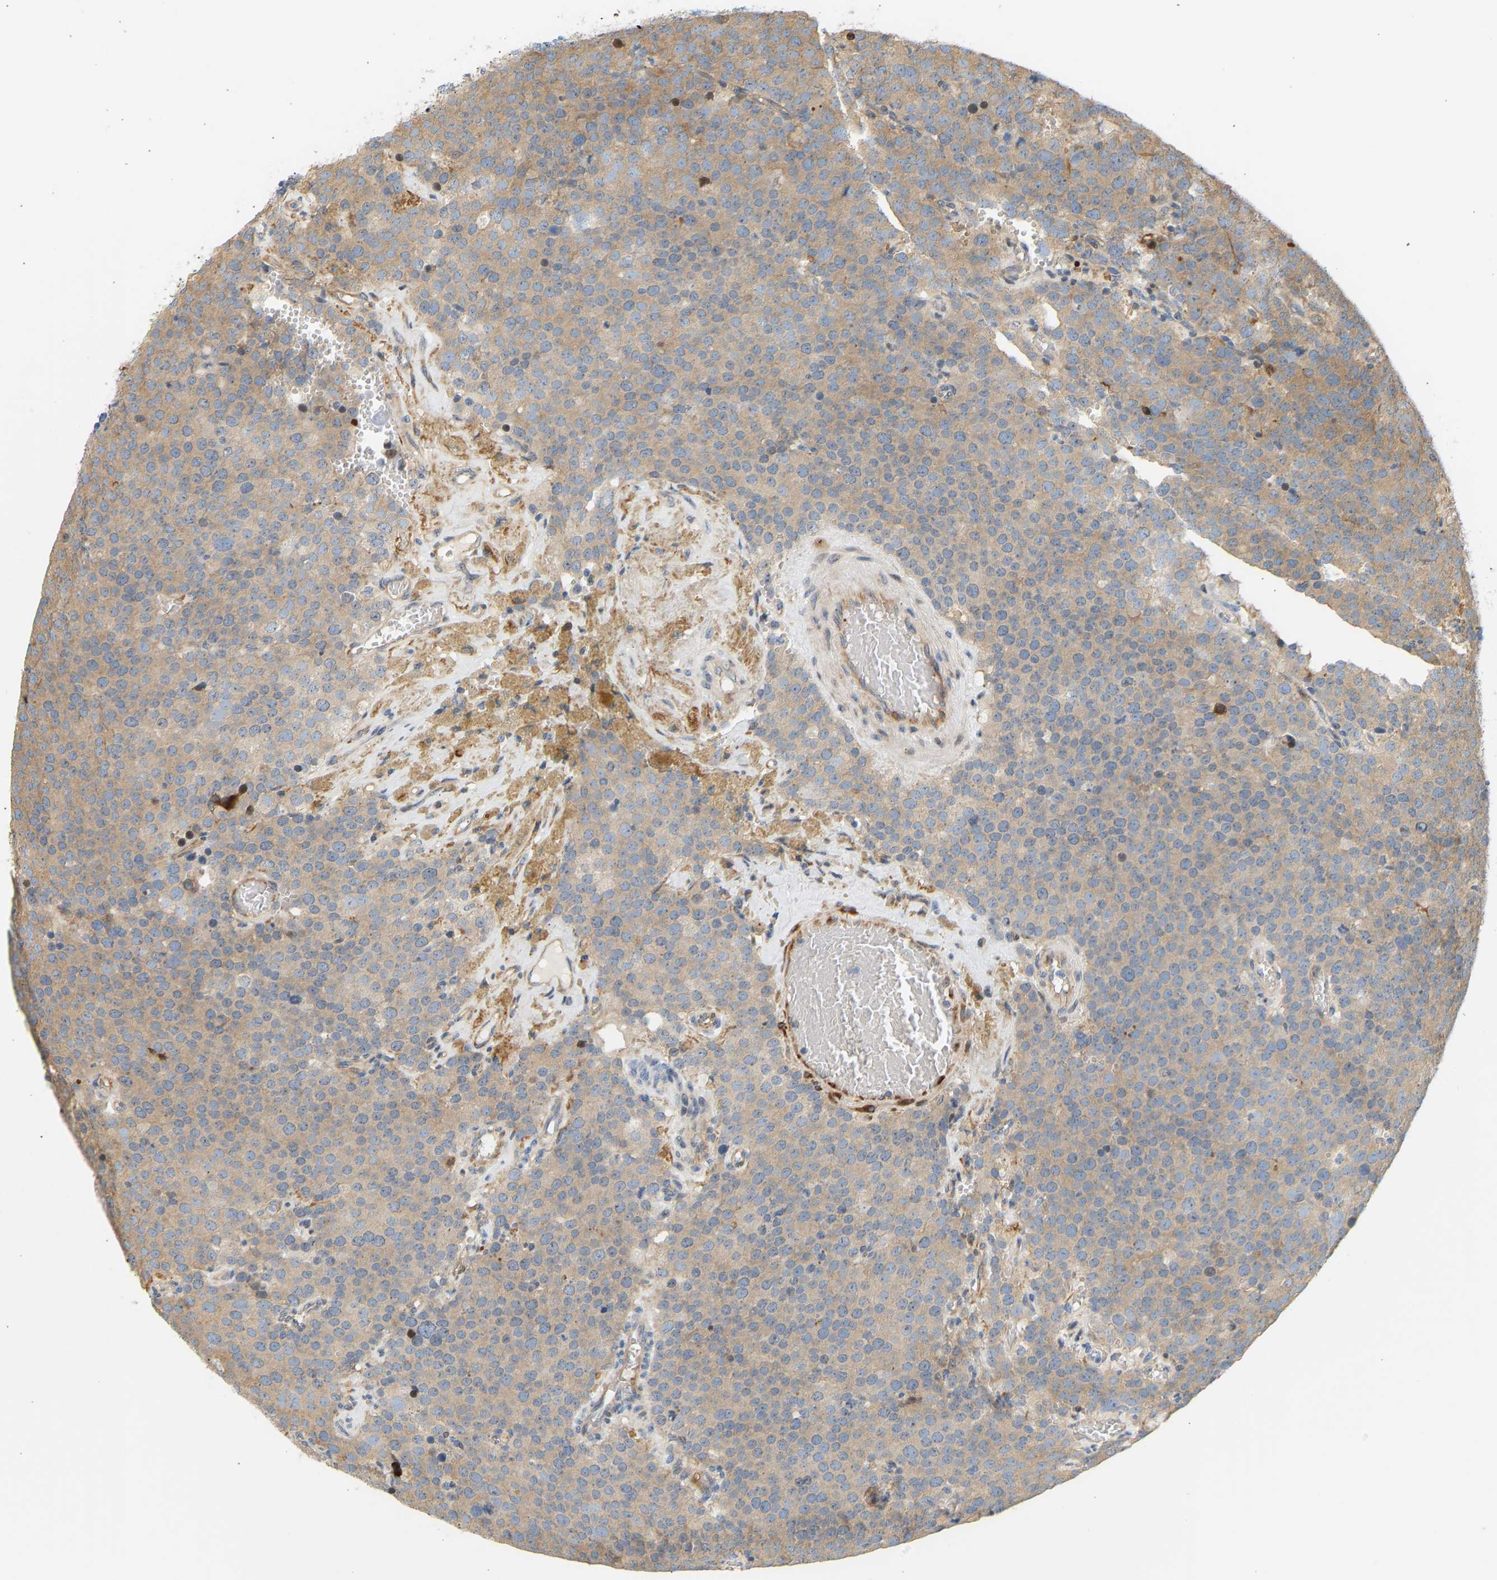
{"staining": {"intensity": "weak", "quantity": ">75%", "location": "cytoplasmic/membranous"}, "tissue": "testis cancer", "cell_type": "Tumor cells", "image_type": "cancer", "snomed": [{"axis": "morphology", "description": "Normal tissue, NOS"}, {"axis": "morphology", "description": "Seminoma, NOS"}, {"axis": "topography", "description": "Testis"}], "caption": "A brown stain labels weak cytoplasmic/membranous staining of a protein in testis cancer tumor cells.", "gene": "RPS14", "patient": {"sex": "male", "age": 71}}